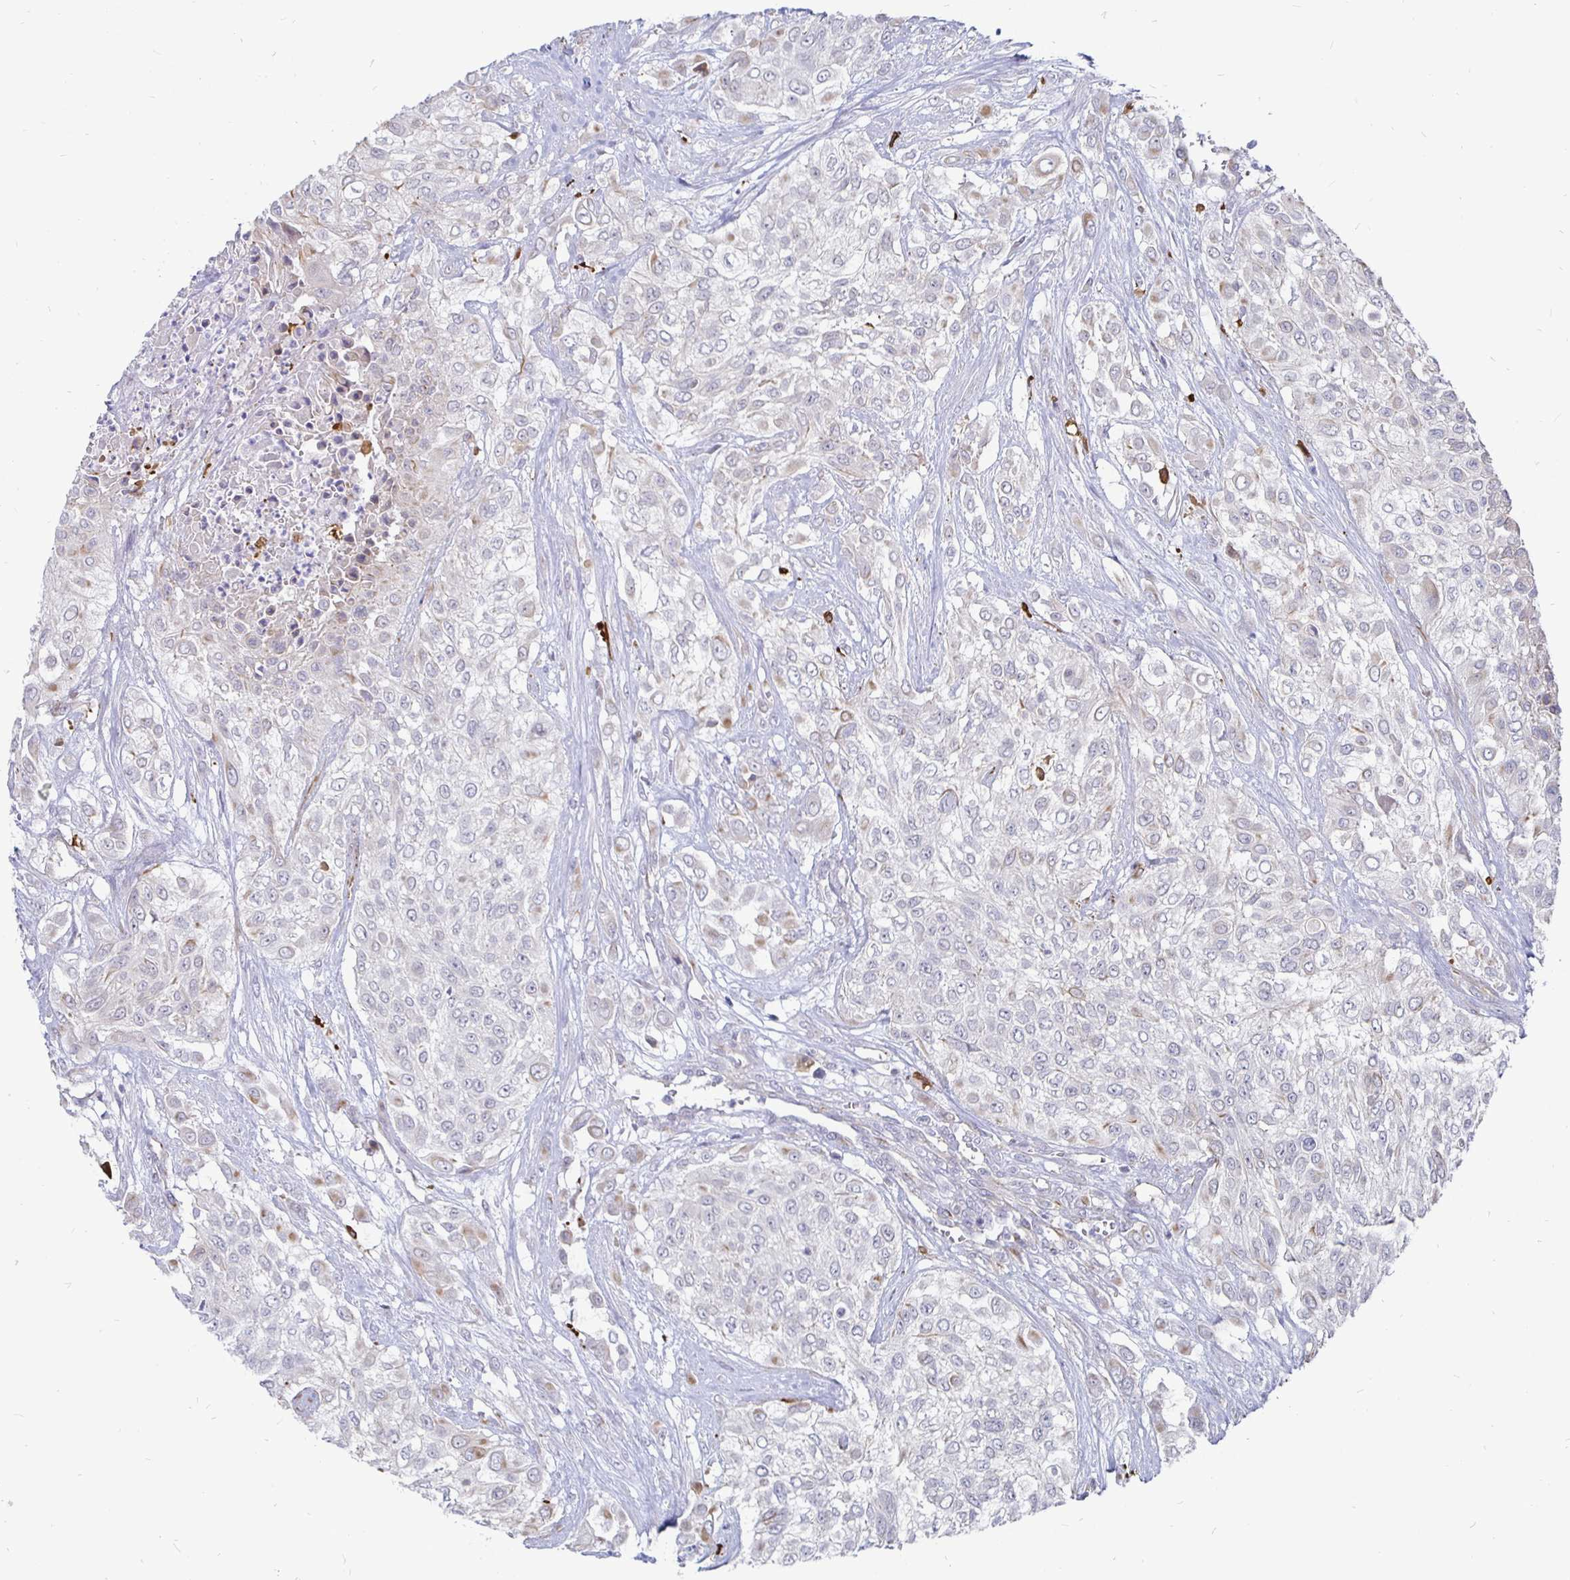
{"staining": {"intensity": "negative", "quantity": "none", "location": "none"}, "tissue": "urothelial cancer", "cell_type": "Tumor cells", "image_type": "cancer", "snomed": [{"axis": "morphology", "description": "Urothelial carcinoma, High grade"}, {"axis": "topography", "description": "Urinary bladder"}], "caption": "Immunohistochemistry image of human urothelial carcinoma (high-grade) stained for a protein (brown), which demonstrates no positivity in tumor cells.", "gene": "CCDC85A", "patient": {"sex": "male", "age": 57}}